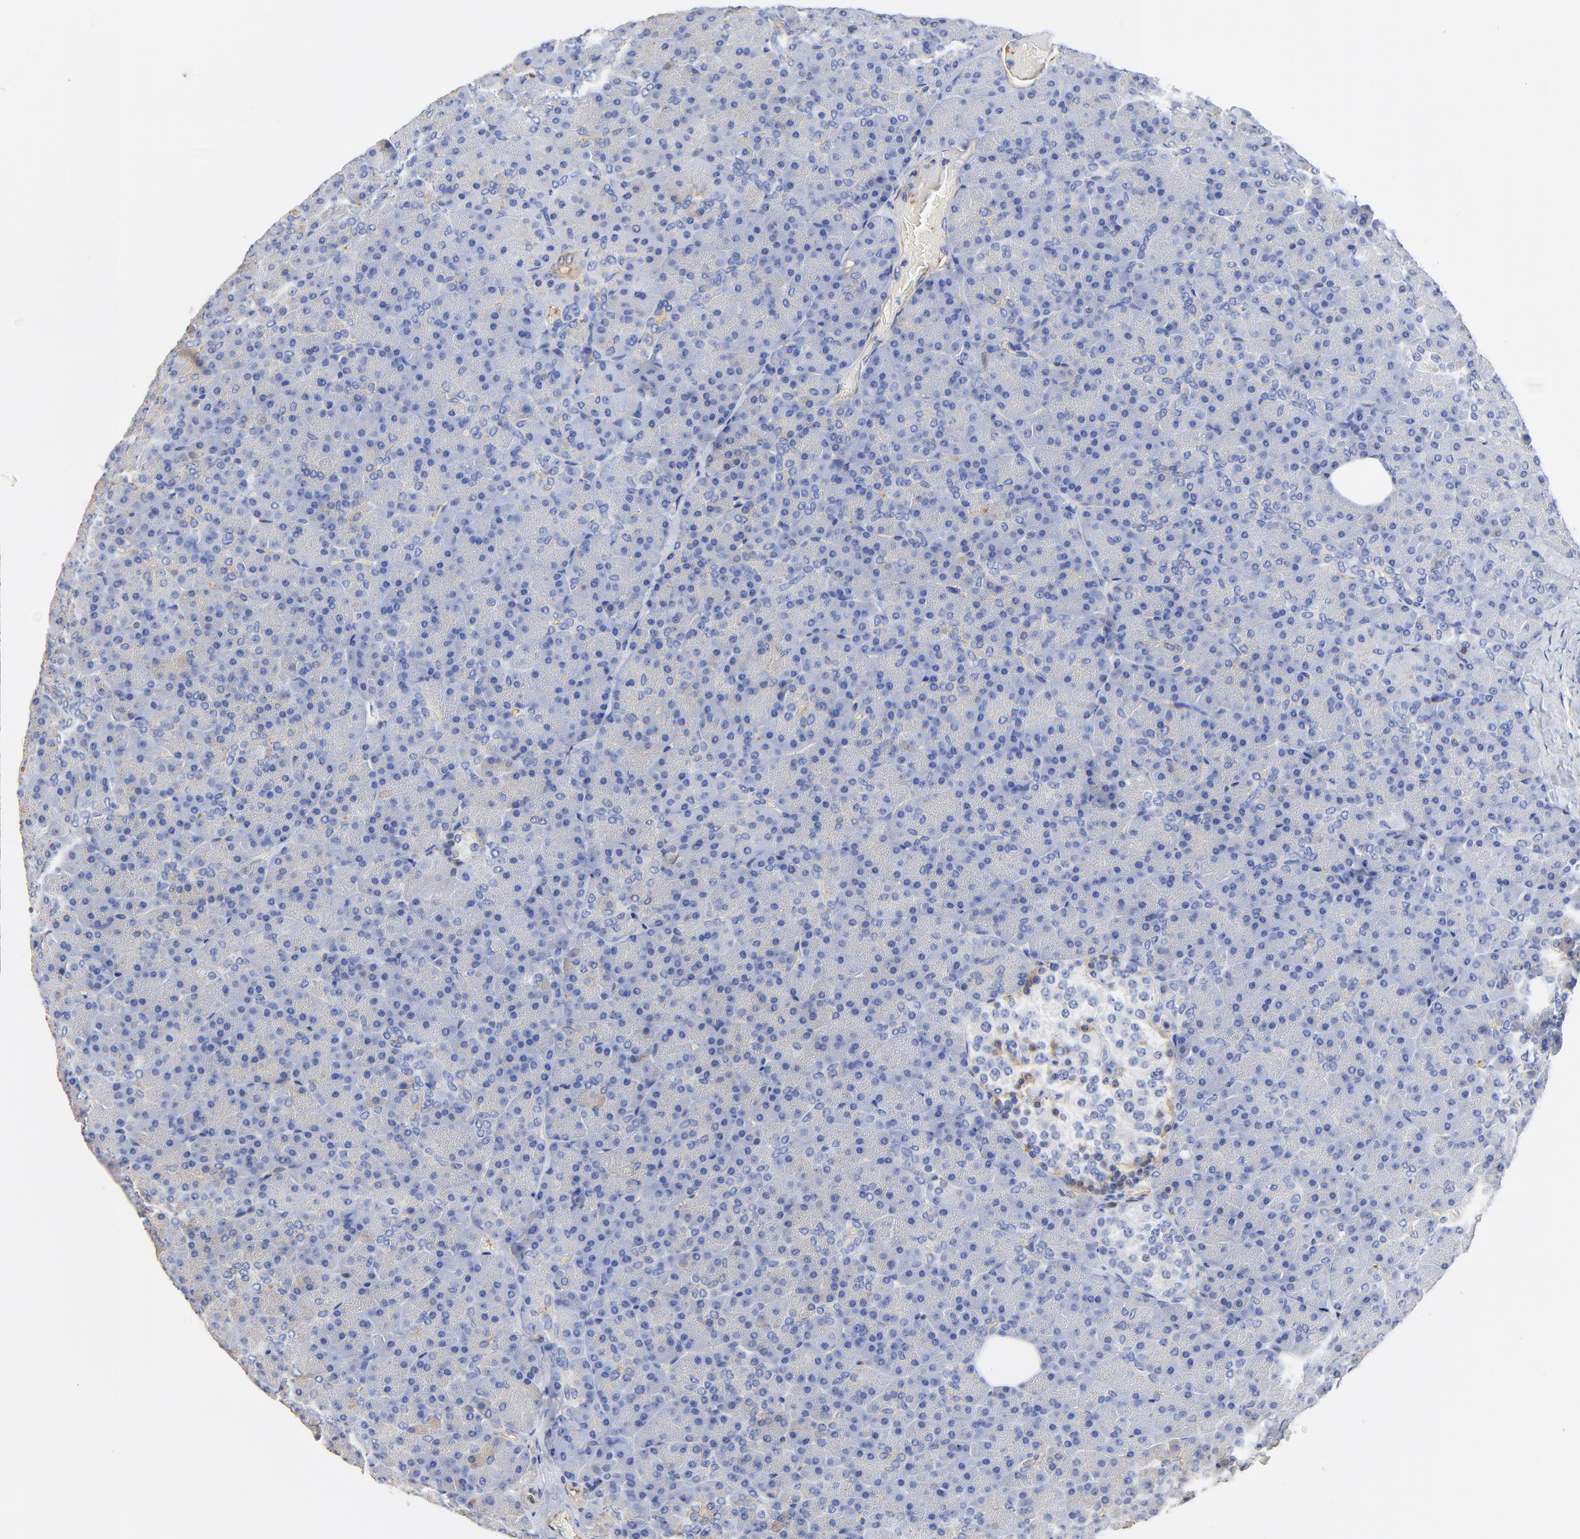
{"staining": {"intensity": "weak", "quantity": "<25%", "location": "cytoplasmic/membranous"}, "tissue": "pancreas", "cell_type": "Exocrine glandular cells", "image_type": "normal", "snomed": [{"axis": "morphology", "description": "Normal tissue, NOS"}, {"axis": "topography", "description": "Pancreas"}], "caption": "The micrograph shows no staining of exocrine glandular cells in normal pancreas. (DAB (3,3'-diaminobenzidine) IHC visualized using brightfield microscopy, high magnification).", "gene": "TAGLN2", "patient": {"sex": "female", "age": 35}}